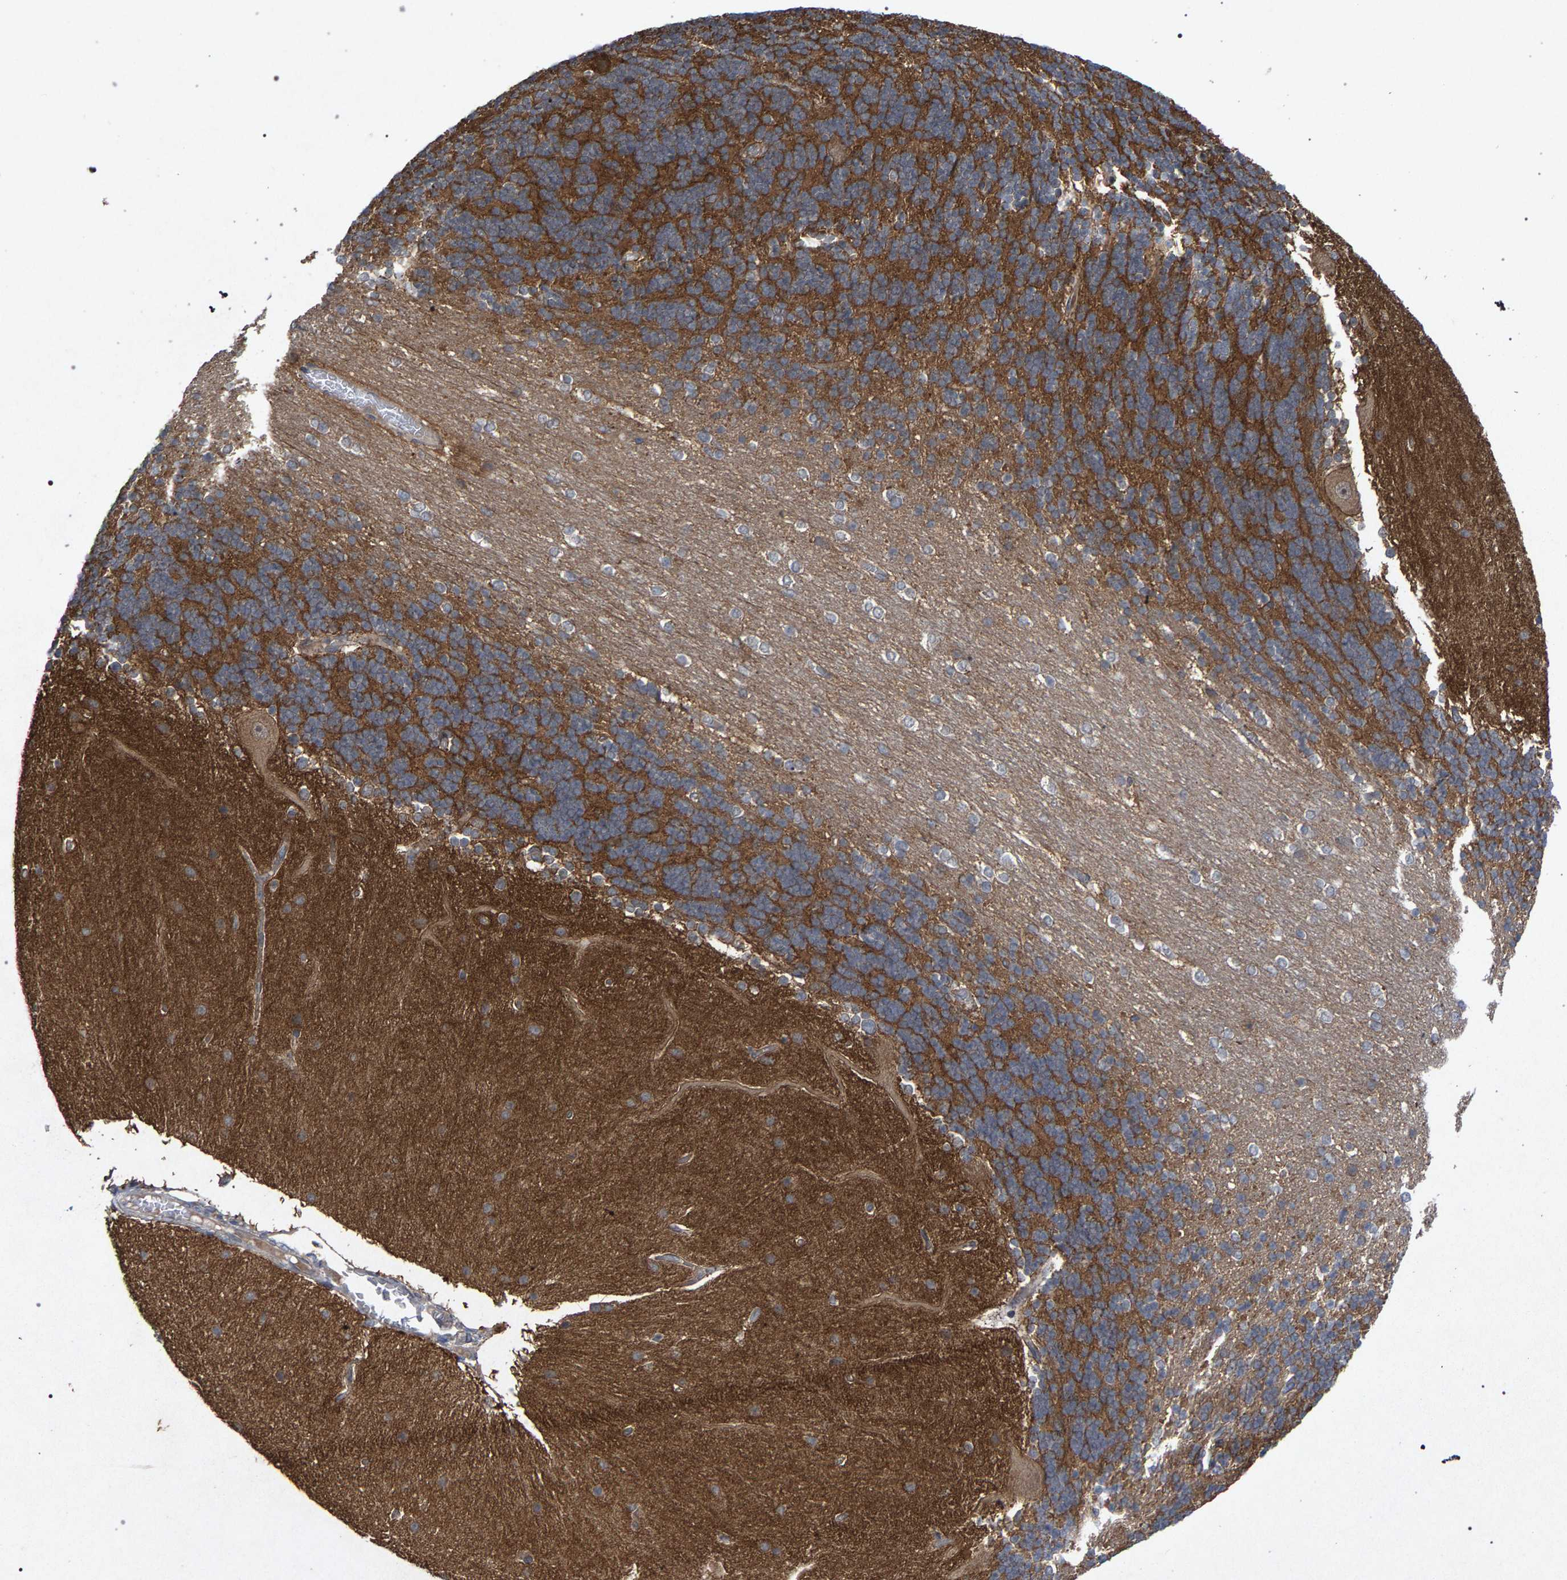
{"staining": {"intensity": "moderate", "quantity": ">75%", "location": "cytoplasmic/membranous"}, "tissue": "cerebellum", "cell_type": "Cells in granular layer", "image_type": "normal", "snomed": [{"axis": "morphology", "description": "Normal tissue, NOS"}, {"axis": "topography", "description": "Cerebellum"}], "caption": "Immunohistochemical staining of unremarkable human cerebellum shows medium levels of moderate cytoplasmic/membranous expression in about >75% of cells in granular layer. The staining was performed using DAB, with brown indicating positive protein expression. Nuclei are stained blue with hematoxylin.", "gene": "SLC4A4", "patient": {"sex": "female", "age": 54}}